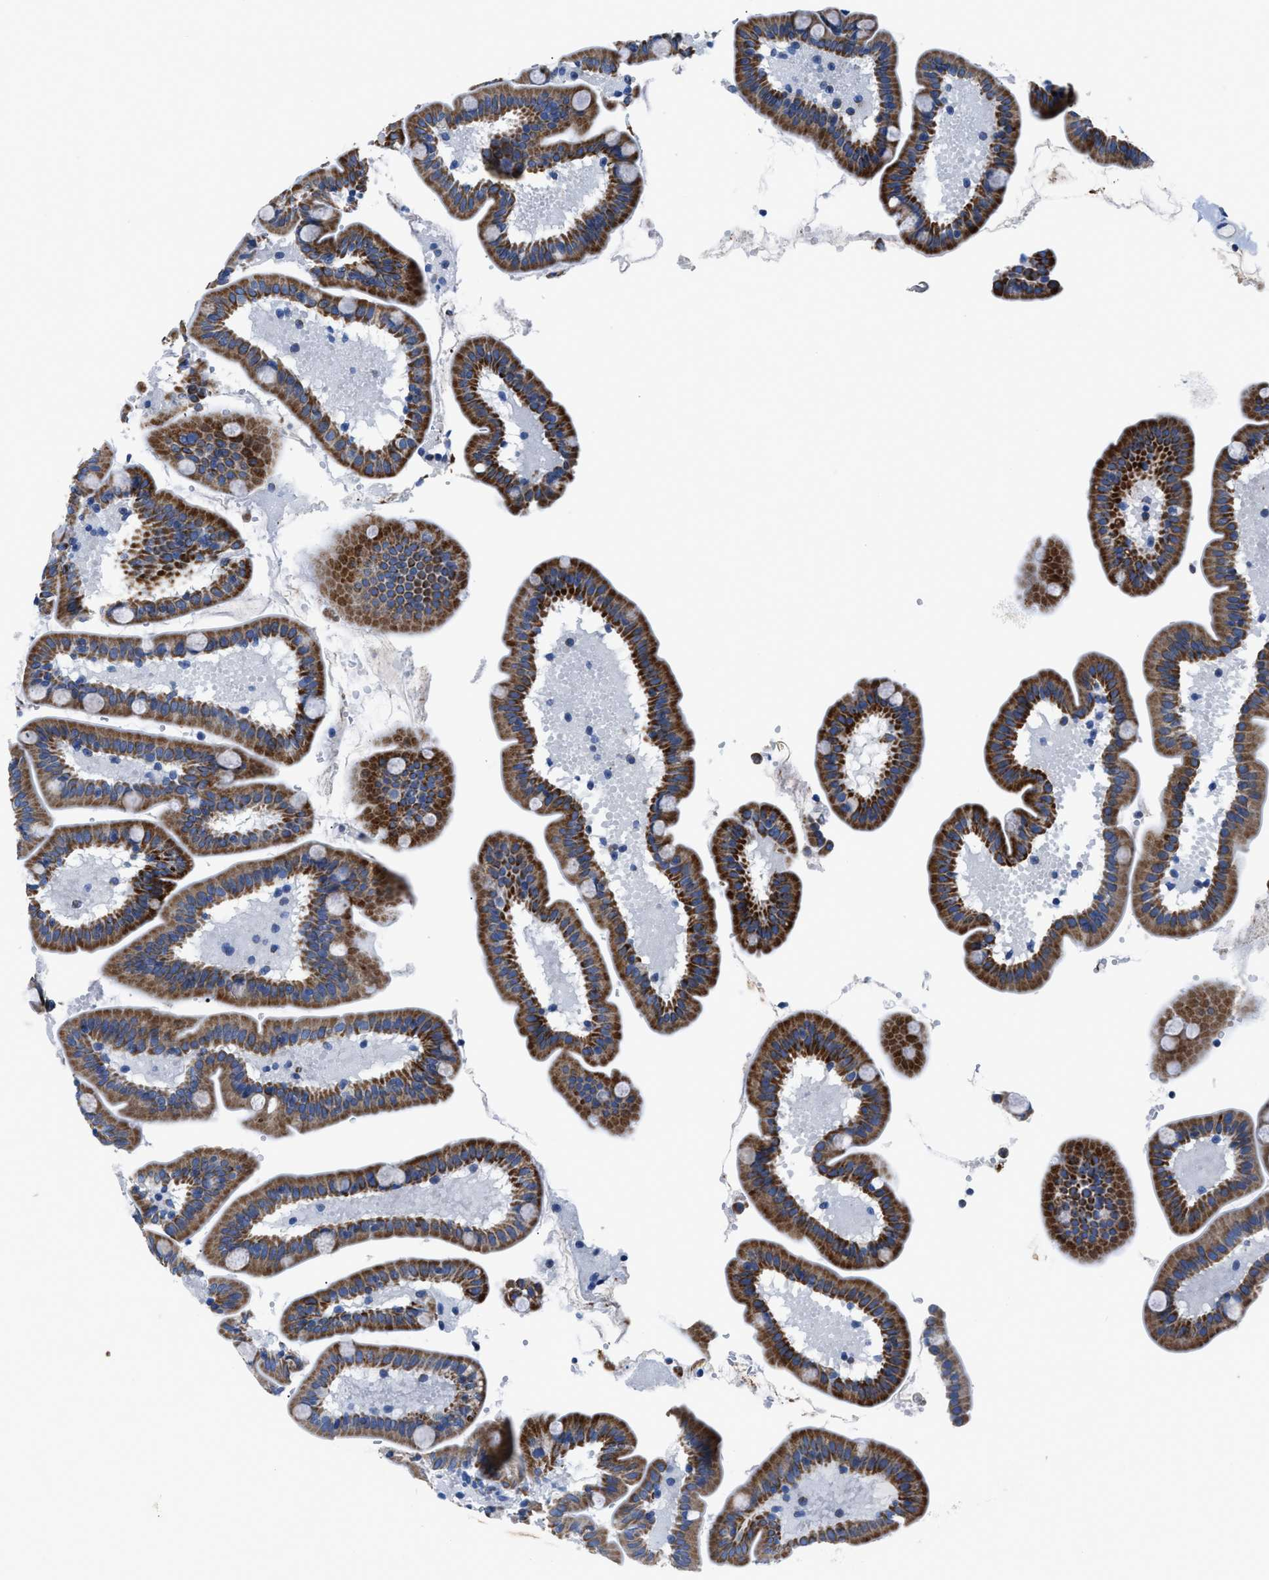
{"staining": {"intensity": "strong", "quantity": ">75%", "location": "cytoplasmic/membranous"}, "tissue": "duodenum", "cell_type": "Glandular cells", "image_type": "normal", "snomed": [{"axis": "morphology", "description": "Normal tissue, NOS"}, {"axis": "topography", "description": "Duodenum"}], "caption": "The micrograph displays staining of benign duodenum, revealing strong cytoplasmic/membranous protein staining (brown color) within glandular cells. (IHC, brightfield microscopy, high magnification).", "gene": "ZDHHC3", "patient": {"sex": "male", "age": 54}}